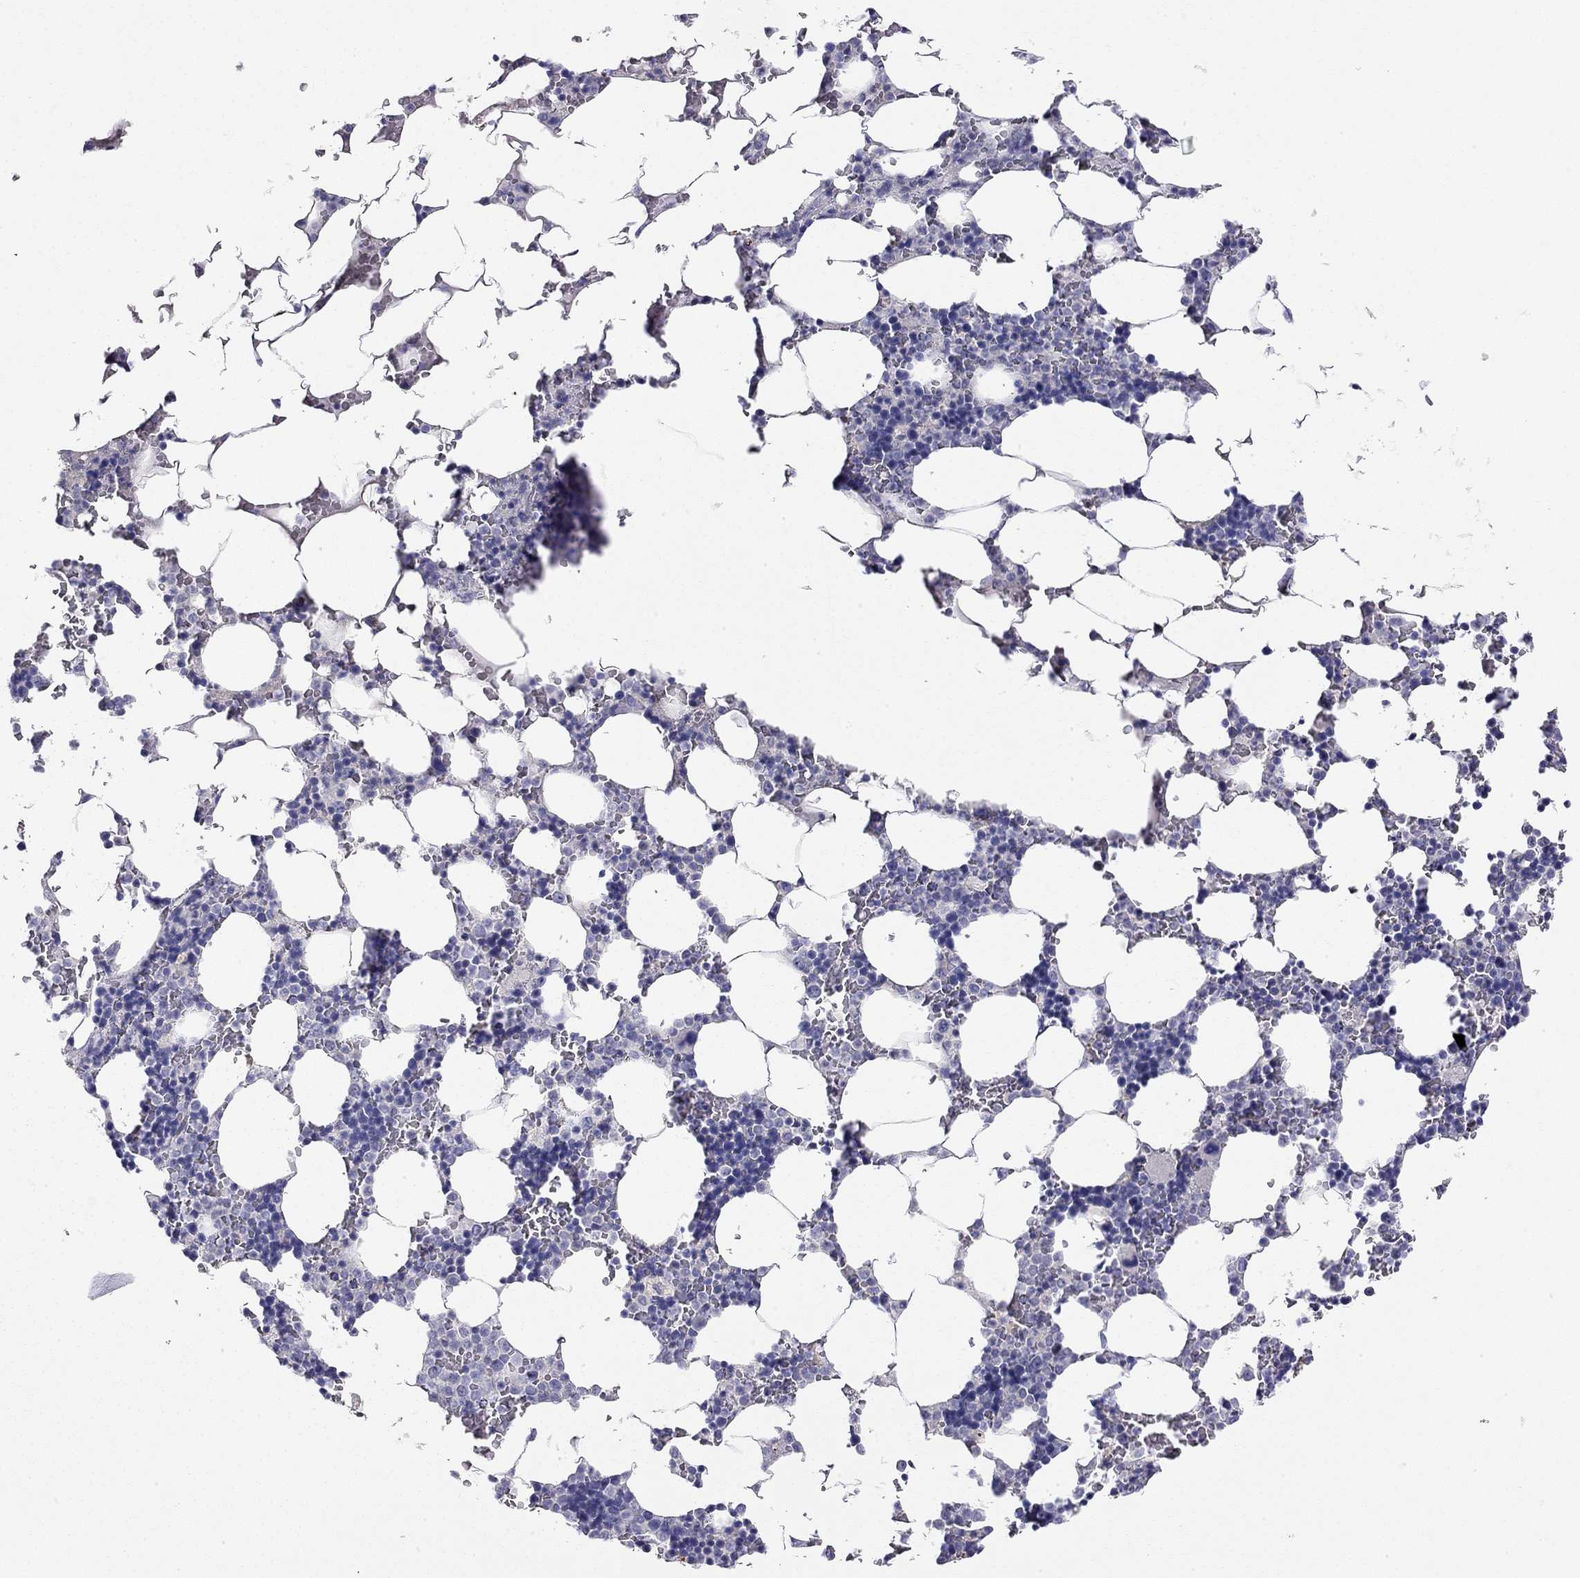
{"staining": {"intensity": "negative", "quantity": "none", "location": "none"}, "tissue": "bone marrow", "cell_type": "Hematopoietic cells", "image_type": "normal", "snomed": [{"axis": "morphology", "description": "Normal tissue, NOS"}, {"axis": "topography", "description": "Bone marrow"}], "caption": "Image shows no protein expression in hematopoietic cells of normal bone marrow.", "gene": "RTL1", "patient": {"sex": "male", "age": 51}}